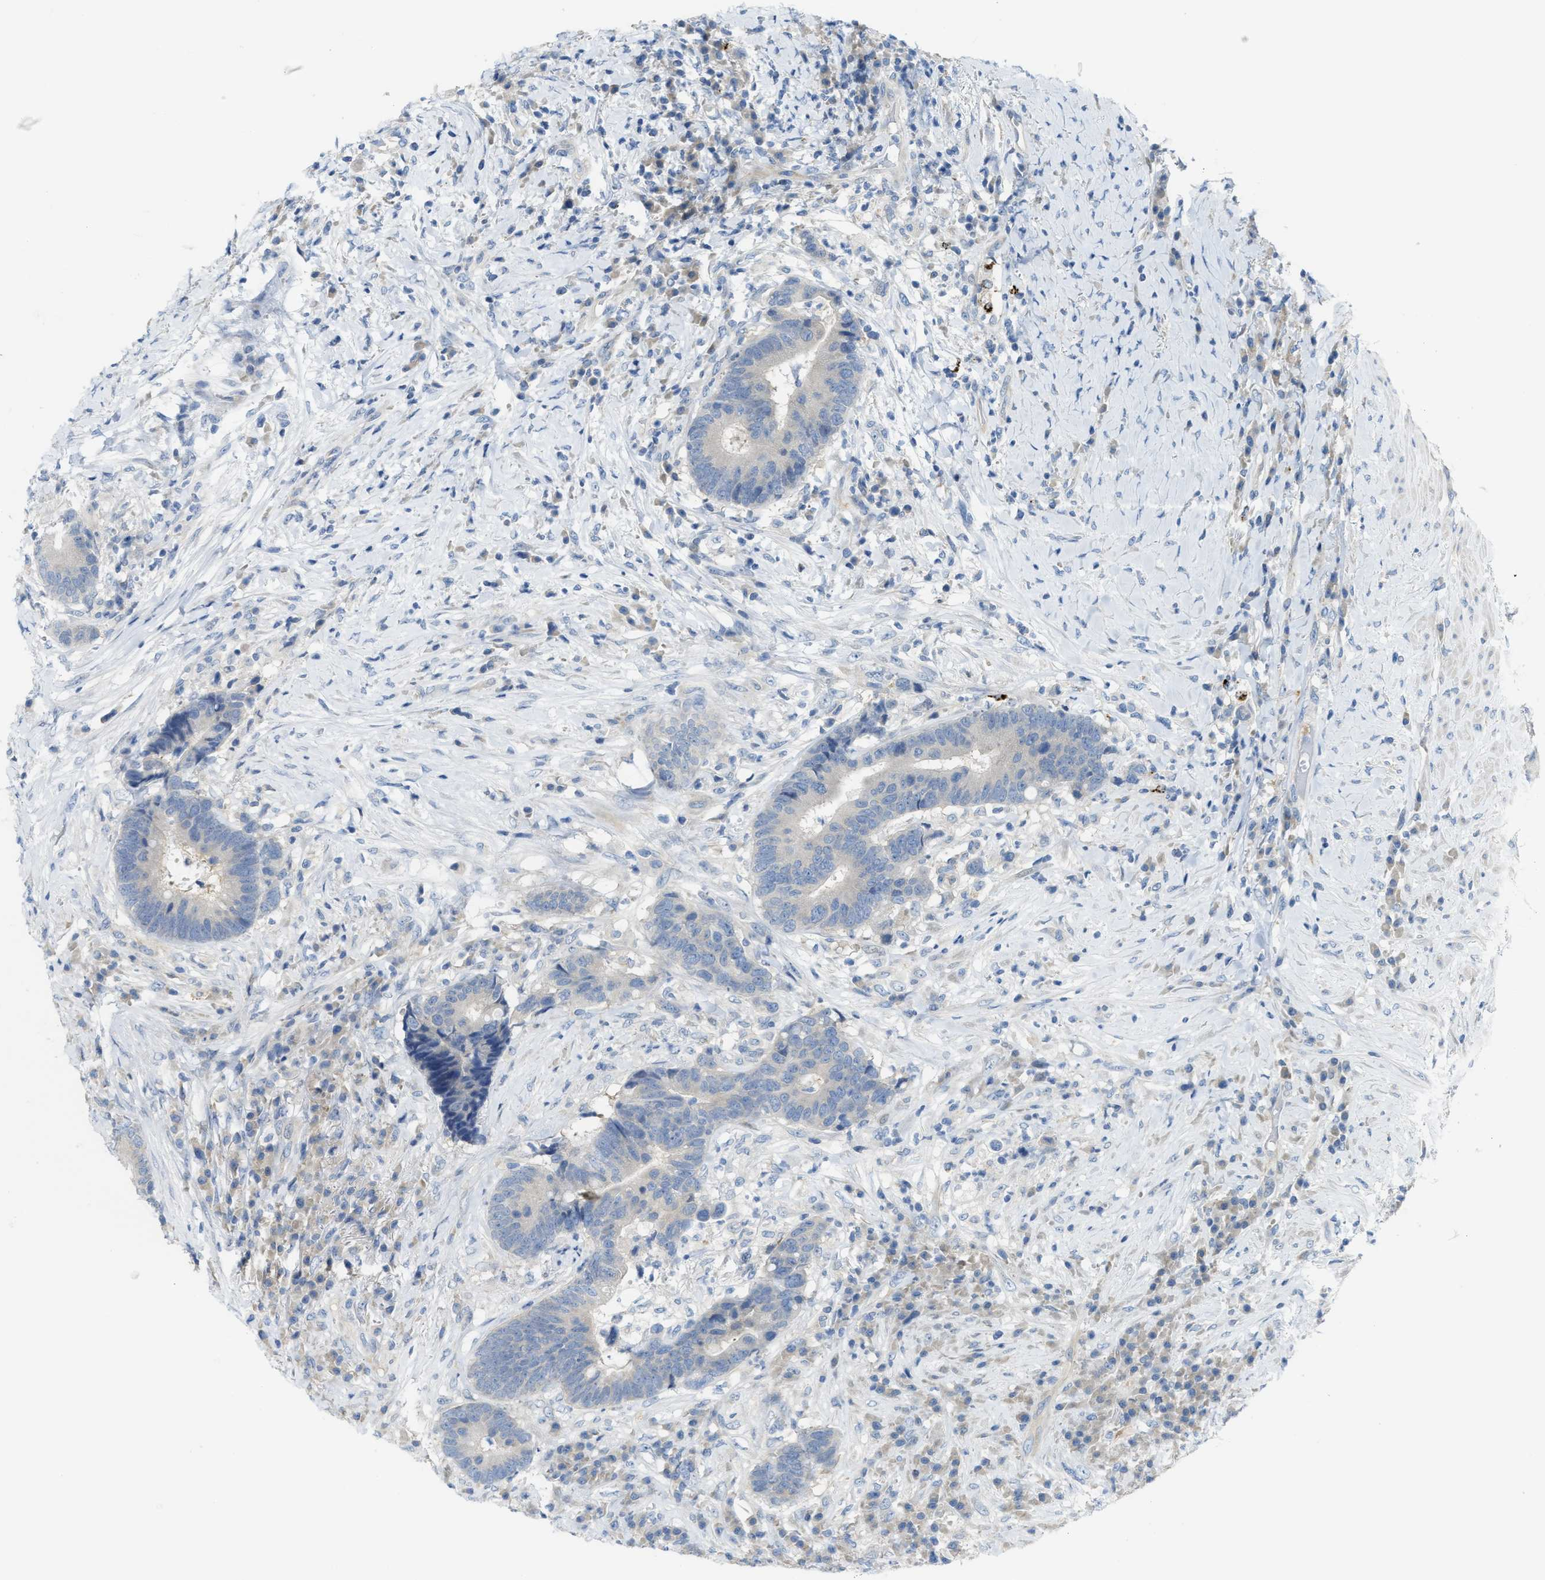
{"staining": {"intensity": "negative", "quantity": "none", "location": "none"}, "tissue": "colorectal cancer", "cell_type": "Tumor cells", "image_type": "cancer", "snomed": [{"axis": "morphology", "description": "Adenocarcinoma, NOS"}, {"axis": "topography", "description": "Rectum"}], "caption": "There is no significant staining in tumor cells of adenocarcinoma (colorectal).", "gene": "KLHDC10", "patient": {"sex": "female", "age": 89}}